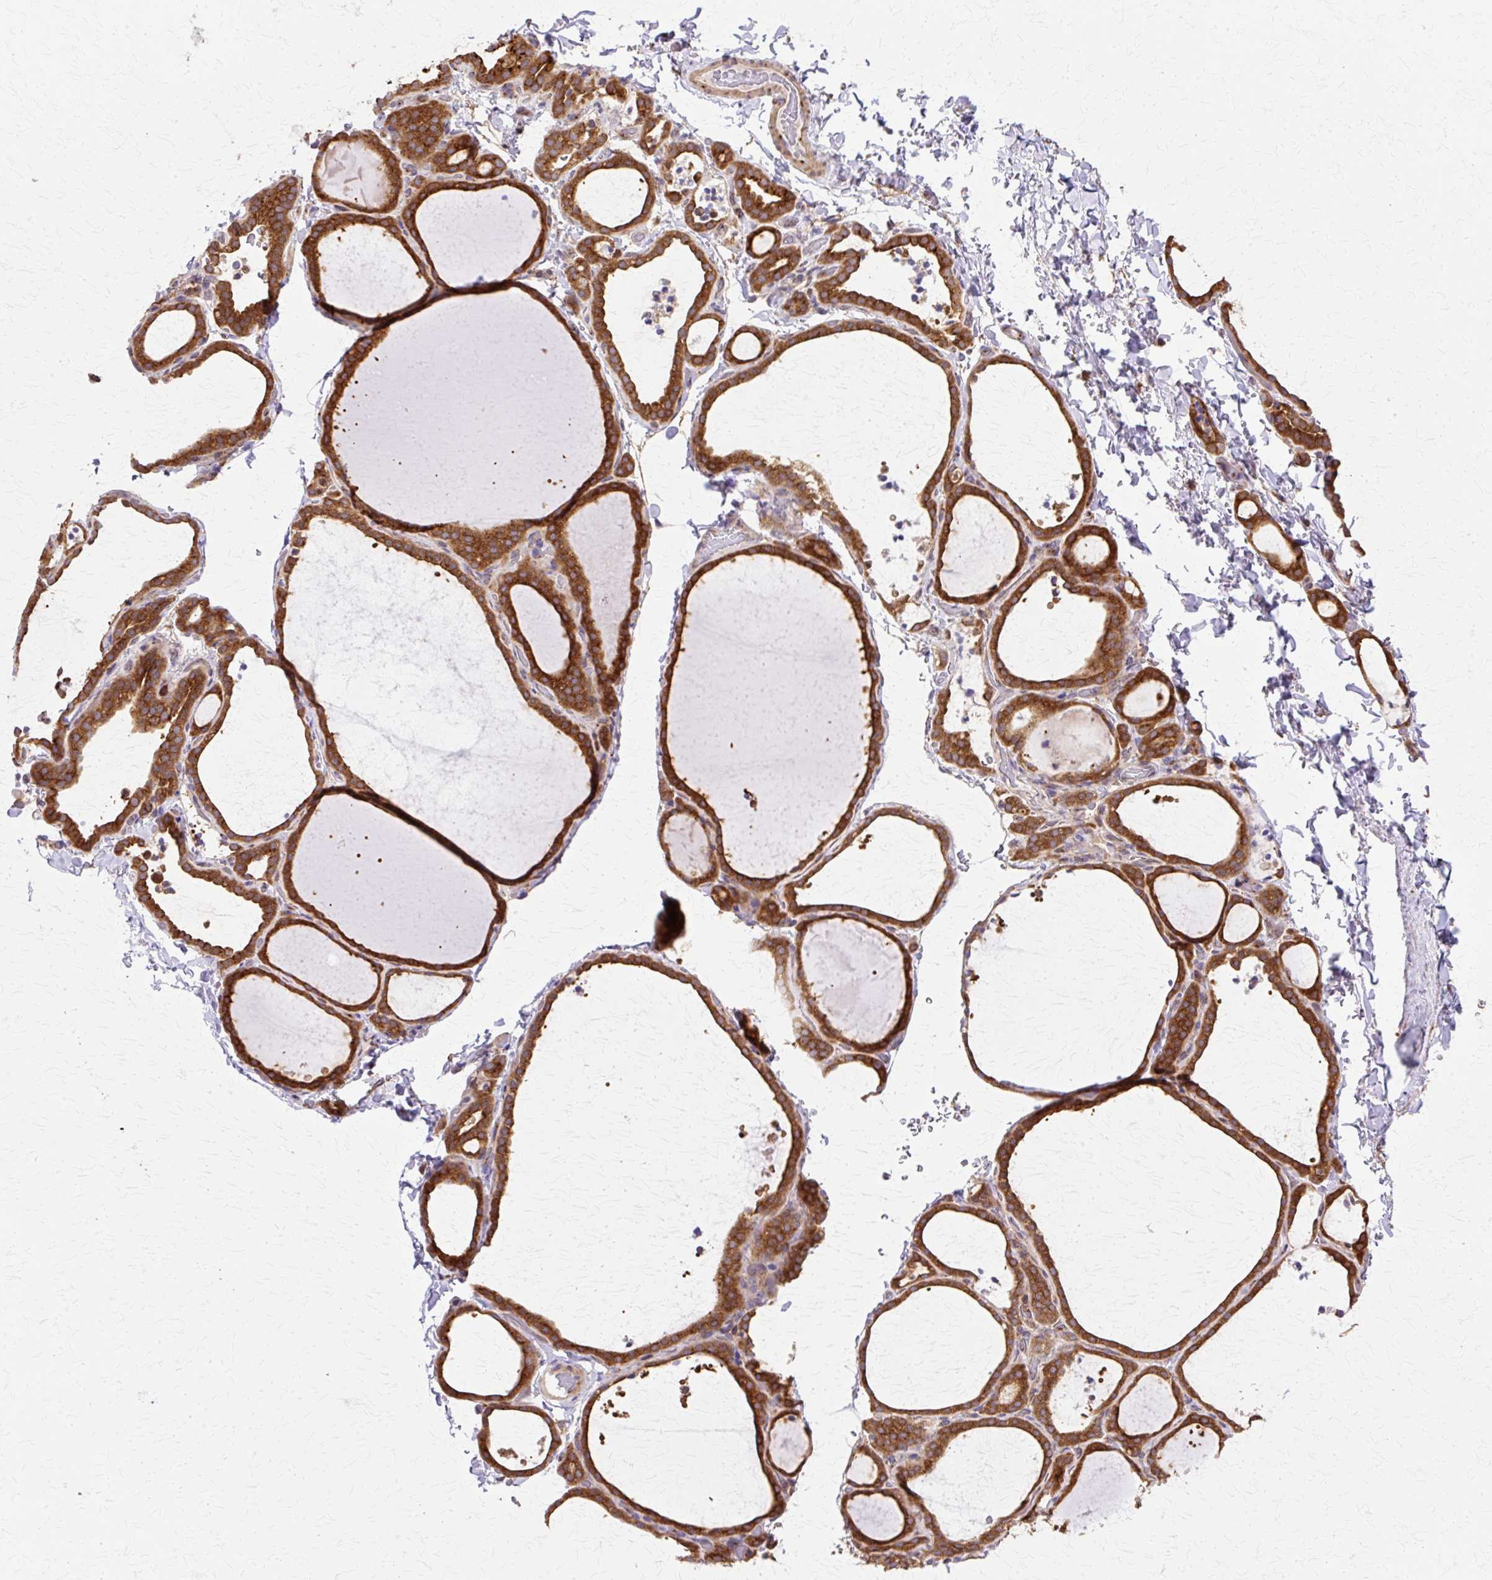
{"staining": {"intensity": "strong", "quantity": ">75%", "location": "cytoplasmic/membranous"}, "tissue": "thyroid gland", "cell_type": "Glandular cells", "image_type": "normal", "snomed": [{"axis": "morphology", "description": "Normal tissue, NOS"}, {"axis": "topography", "description": "Thyroid gland"}], "caption": "Glandular cells exhibit high levels of strong cytoplasmic/membranous staining in about >75% of cells in unremarkable thyroid gland. (DAB = brown stain, brightfield microscopy at high magnification).", "gene": "COPB1", "patient": {"sex": "female", "age": 22}}